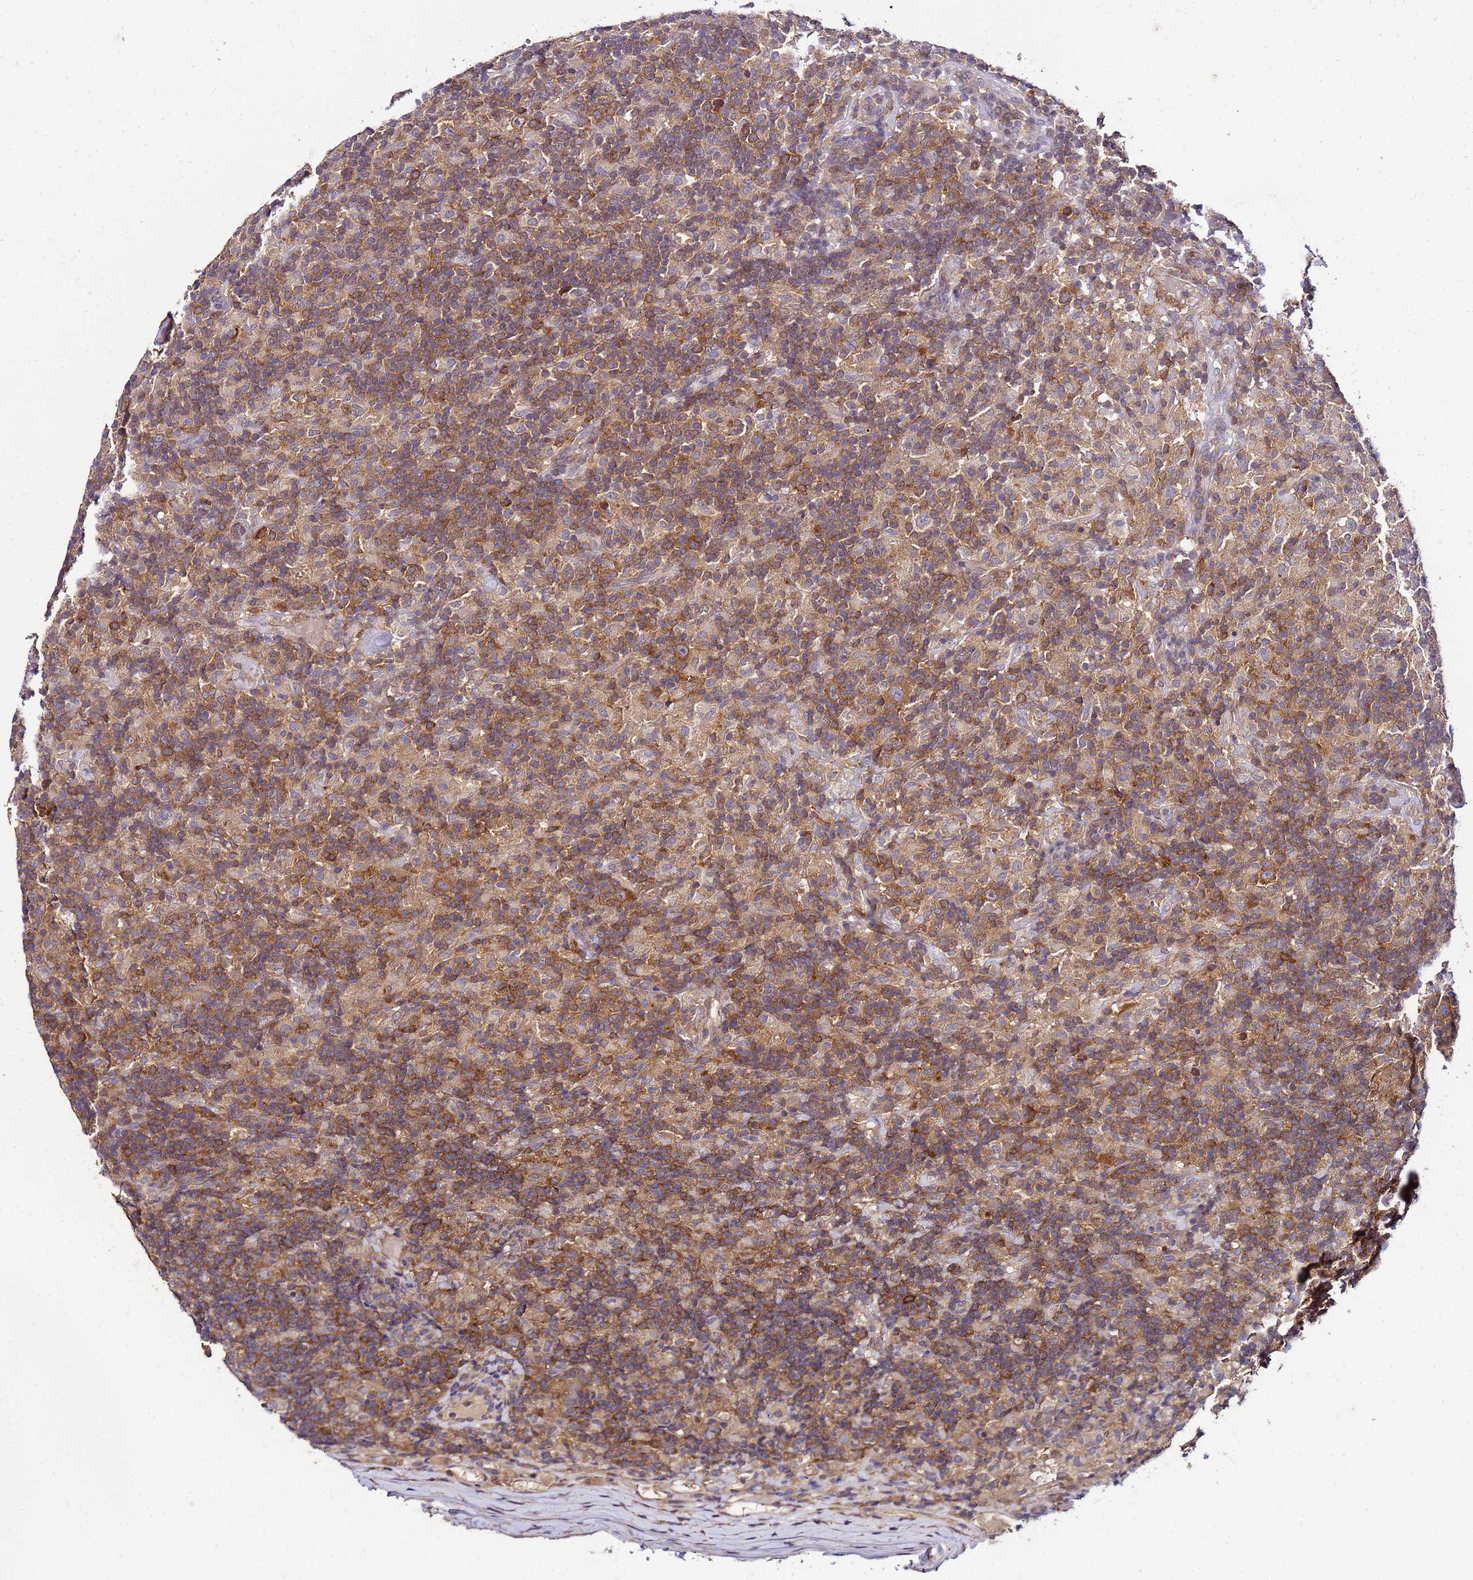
{"staining": {"intensity": "moderate", "quantity": ">75%", "location": "cytoplasmic/membranous"}, "tissue": "lymphoma", "cell_type": "Tumor cells", "image_type": "cancer", "snomed": [{"axis": "morphology", "description": "Hodgkin's disease, NOS"}, {"axis": "topography", "description": "Lymph node"}], "caption": "DAB (3,3'-diaminobenzidine) immunohistochemical staining of lymphoma exhibits moderate cytoplasmic/membranous protein staining in about >75% of tumor cells.", "gene": "GSPT2", "patient": {"sex": "male", "age": 70}}